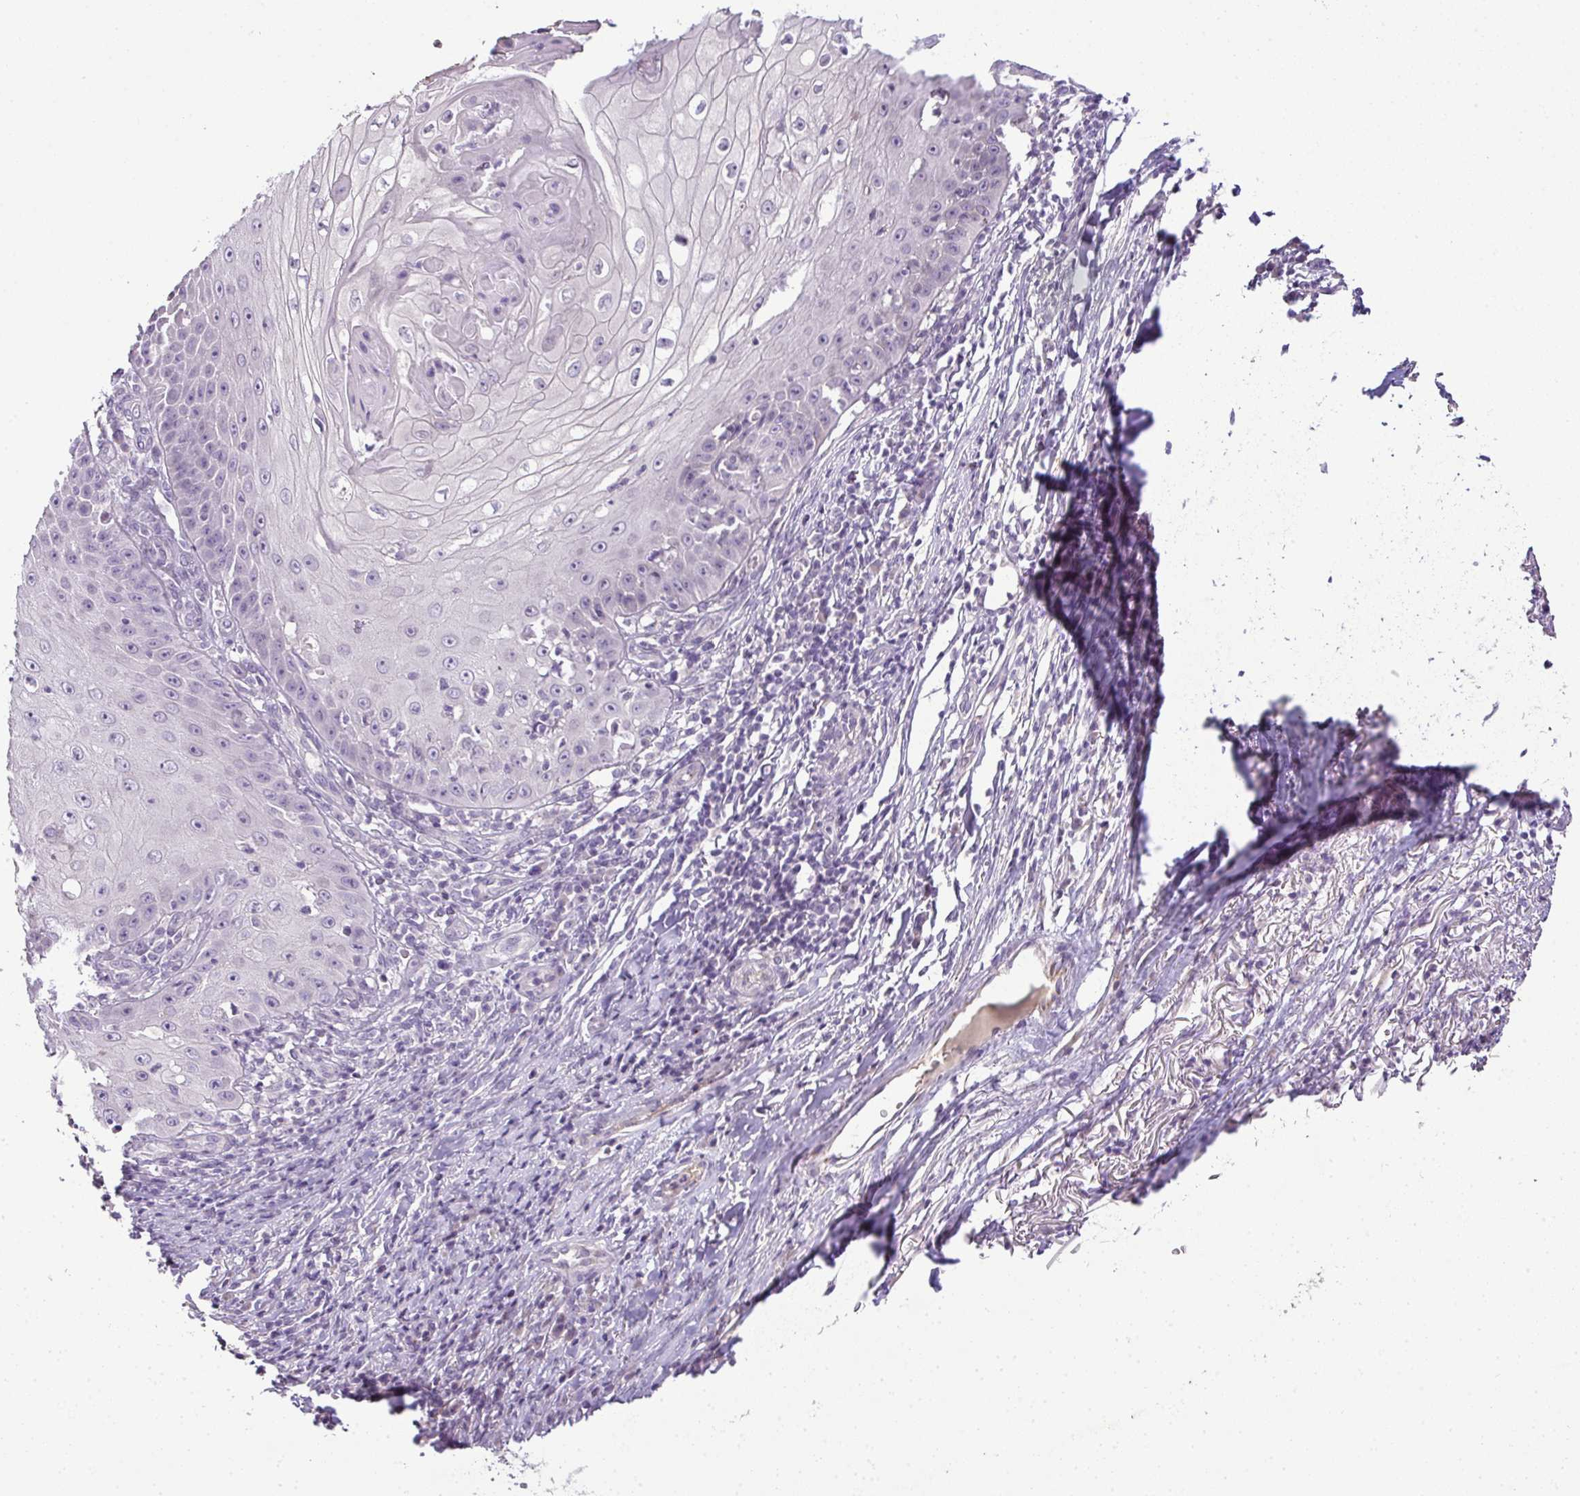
{"staining": {"intensity": "negative", "quantity": "none", "location": "none"}, "tissue": "skin cancer", "cell_type": "Tumor cells", "image_type": "cancer", "snomed": [{"axis": "morphology", "description": "Squamous cell carcinoma, NOS"}, {"axis": "topography", "description": "Skin"}], "caption": "High magnification brightfield microscopy of skin cancer (squamous cell carcinoma) stained with DAB (3,3'-diaminobenzidine) (brown) and counterstained with hematoxylin (blue): tumor cells show no significant staining. (IHC, brightfield microscopy, high magnification).", "gene": "CMPK1", "patient": {"sex": "male", "age": 70}}